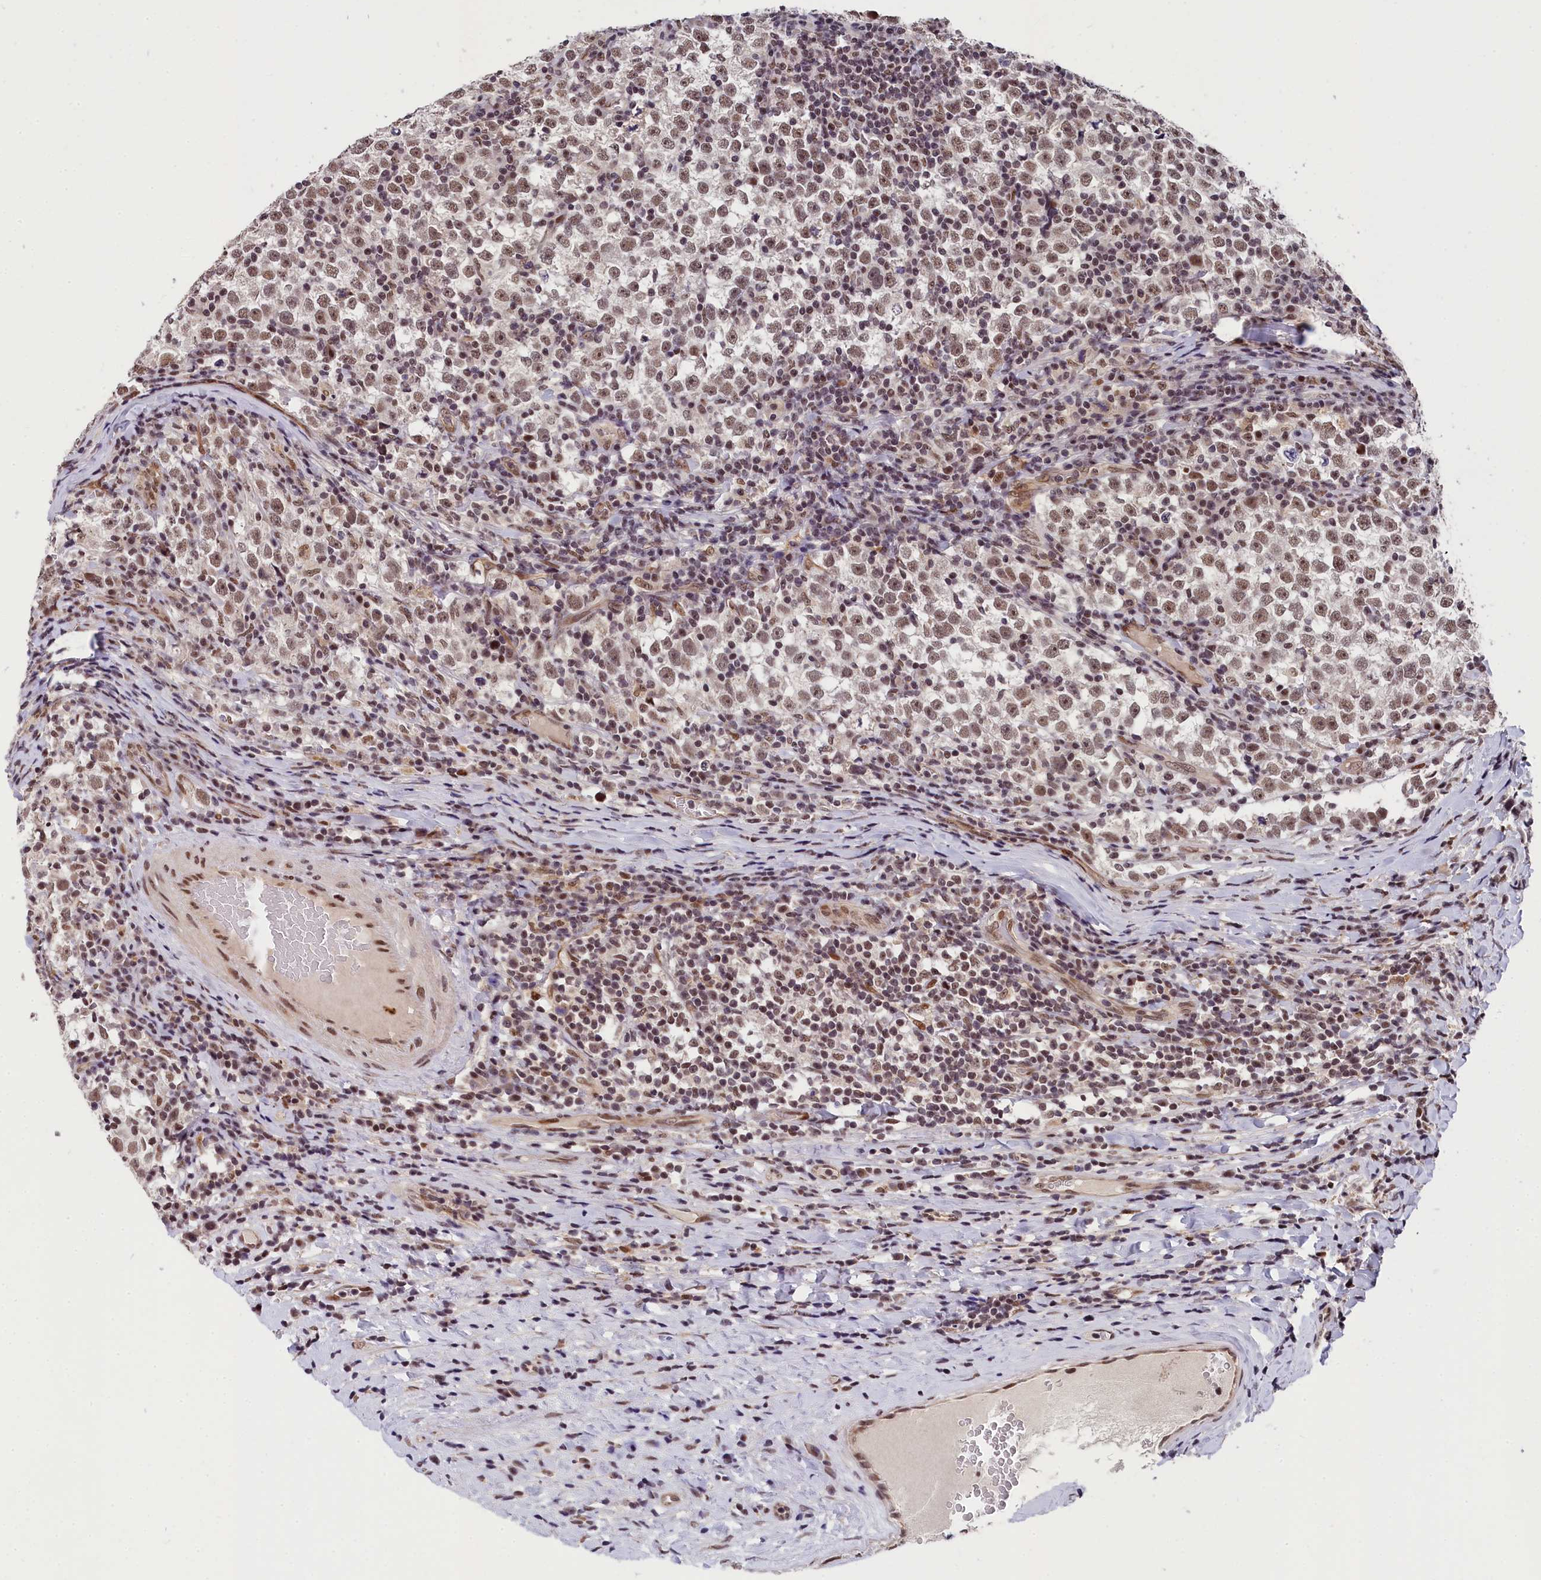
{"staining": {"intensity": "weak", "quantity": ">75%", "location": "nuclear"}, "tissue": "testis cancer", "cell_type": "Tumor cells", "image_type": "cancer", "snomed": [{"axis": "morphology", "description": "Normal tissue, NOS"}, {"axis": "morphology", "description": "Seminoma, NOS"}, {"axis": "topography", "description": "Testis"}], "caption": "Seminoma (testis) tissue shows weak nuclear staining in about >75% of tumor cells, visualized by immunohistochemistry.", "gene": "ADIG", "patient": {"sex": "male", "age": 43}}